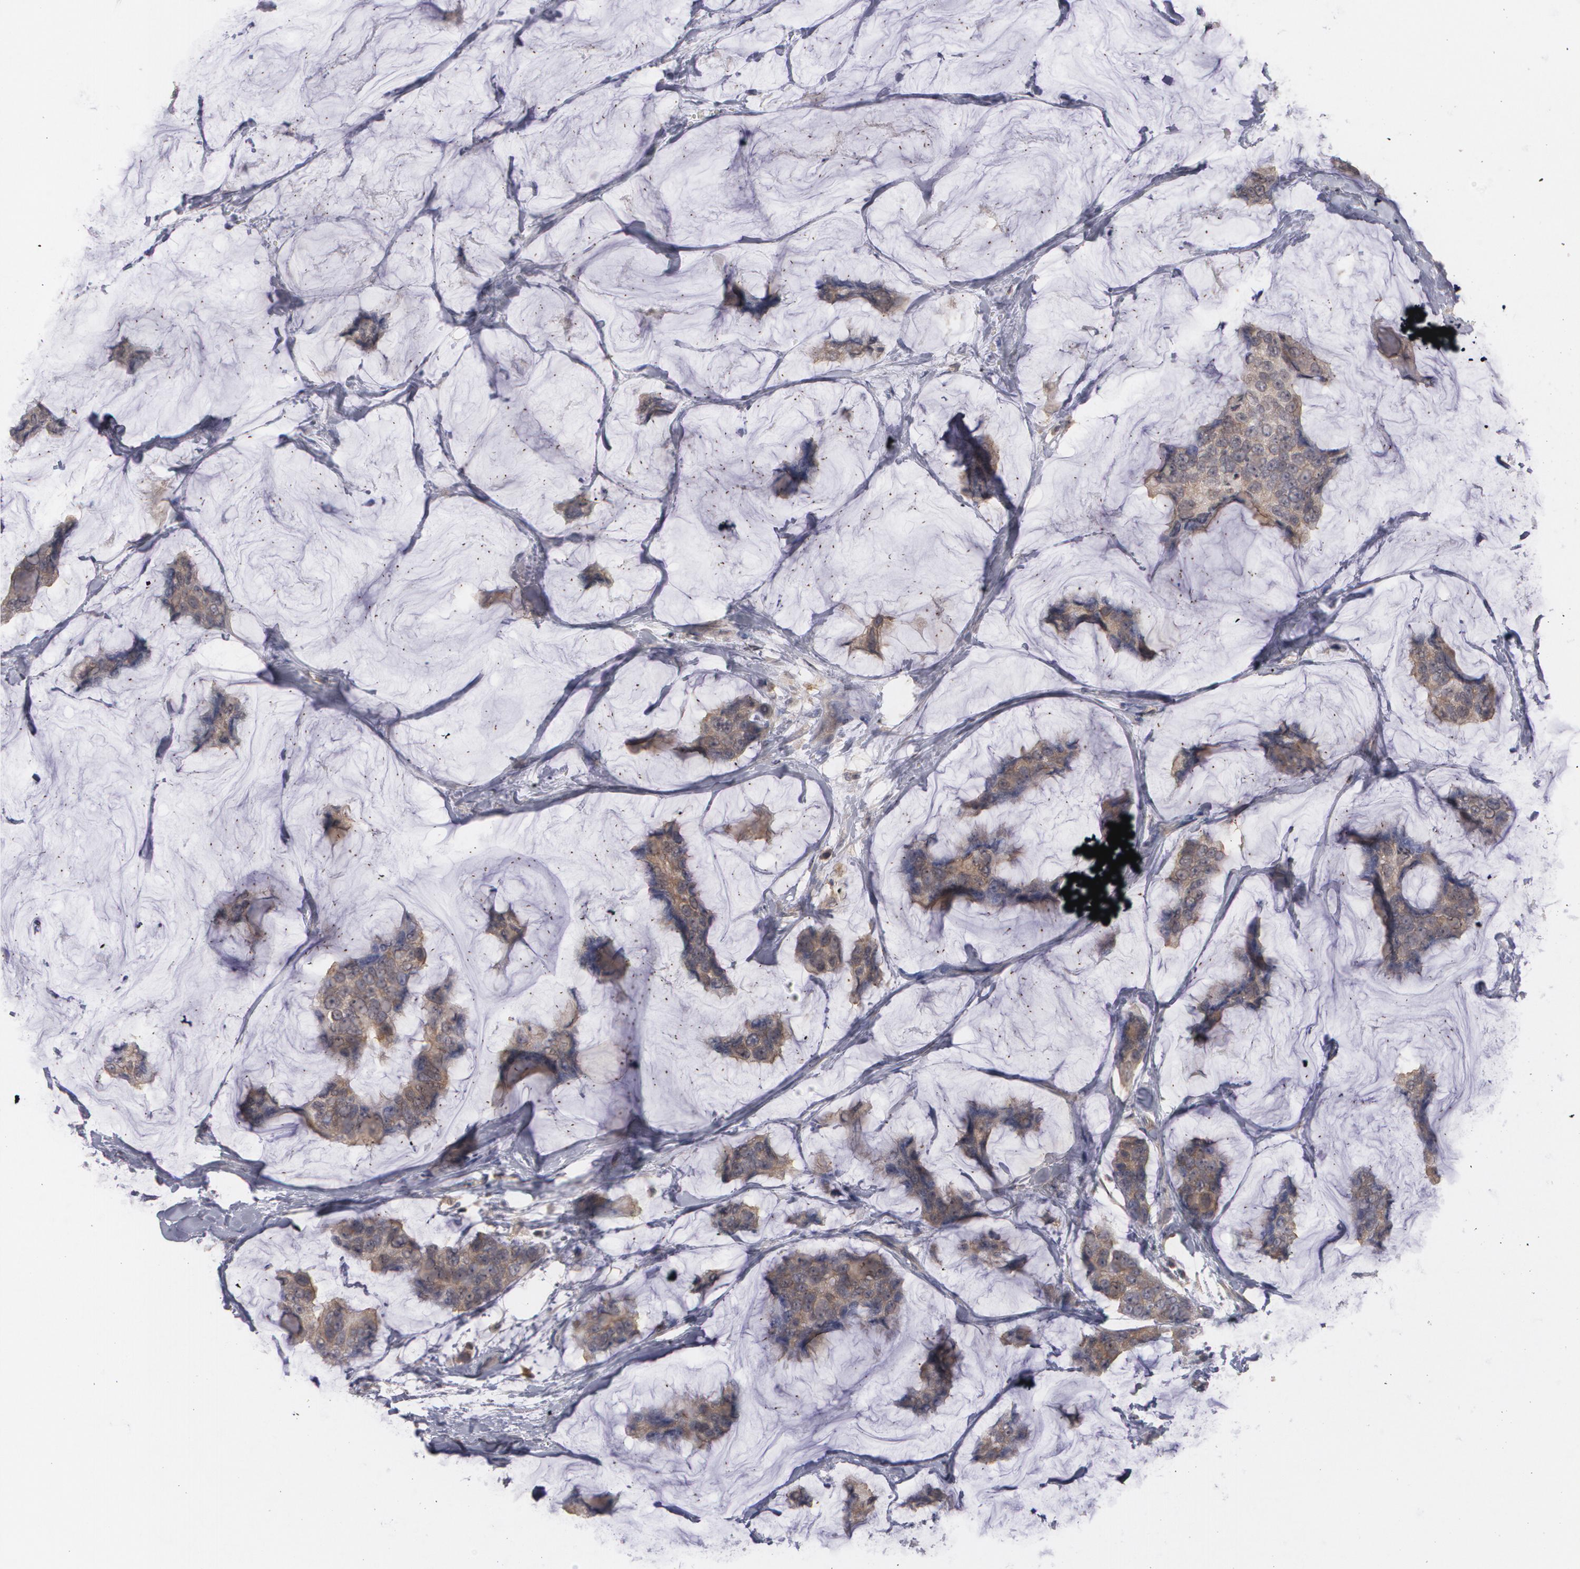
{"staining": {"intensity": "moderate", "quantity": ">75%", "location": "nuclear"}, "tissue": "breast cancer", "cell_type": "Tumor cells", "image_type": "cancer", "snomed": [{"axis": "morphology", "description": "Normal tissue, NOS"}, {"axis": "morphology", "description": "Duct carcinoma"}, {"axis": "topography", "description": "Breast"}], "caption": "Breast cancer was stained to show a protein in brown. There is medium levels of moderate nuclear staining in approximately >75% of tumor cells. The protein is stained brown, and the nuclei are stained in blue (DAB IHC with brightfield microscopy, high magnification).", "gene": "ARF6", "patient": {"sex": "female", "age": 50}}